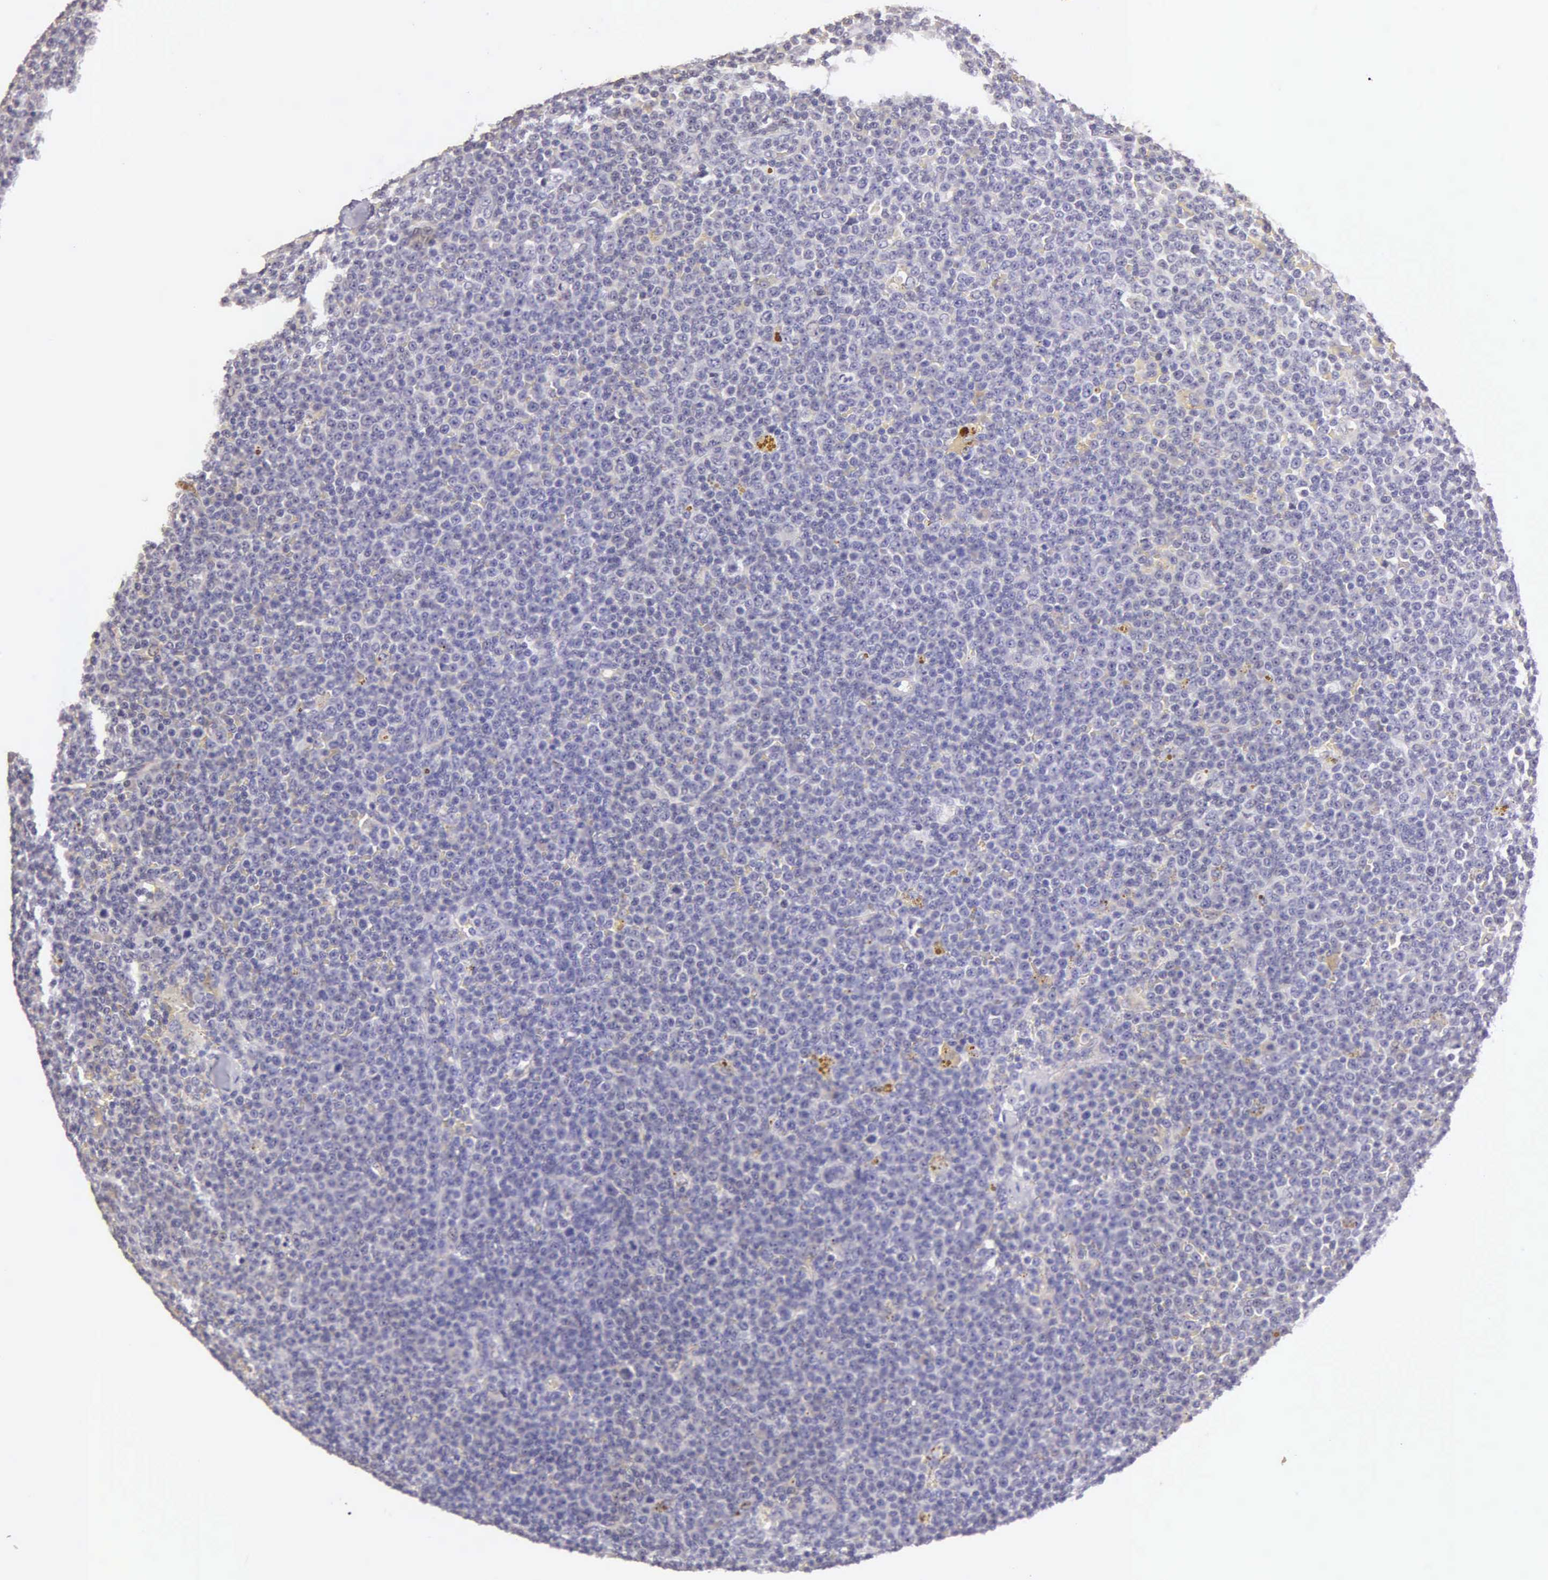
{"staining": {"intensity": "negative", "quantity": "none", "location": "none"}, "tissue": "lymphoma", "cell_type": "Tumor cells", "image_type": "cancer", "snomed": [{"axis": "morphology", "description": "Malignant lymphoma, non-Hodgkin's type, Low grade"}, {"axis": "topography", "description": "Lymph node"}], "caption": "Tumor cells show no significant protein expression in lymphoma.", "gene": "ESR1", "patient": {"sex": "male", "age": 50}}